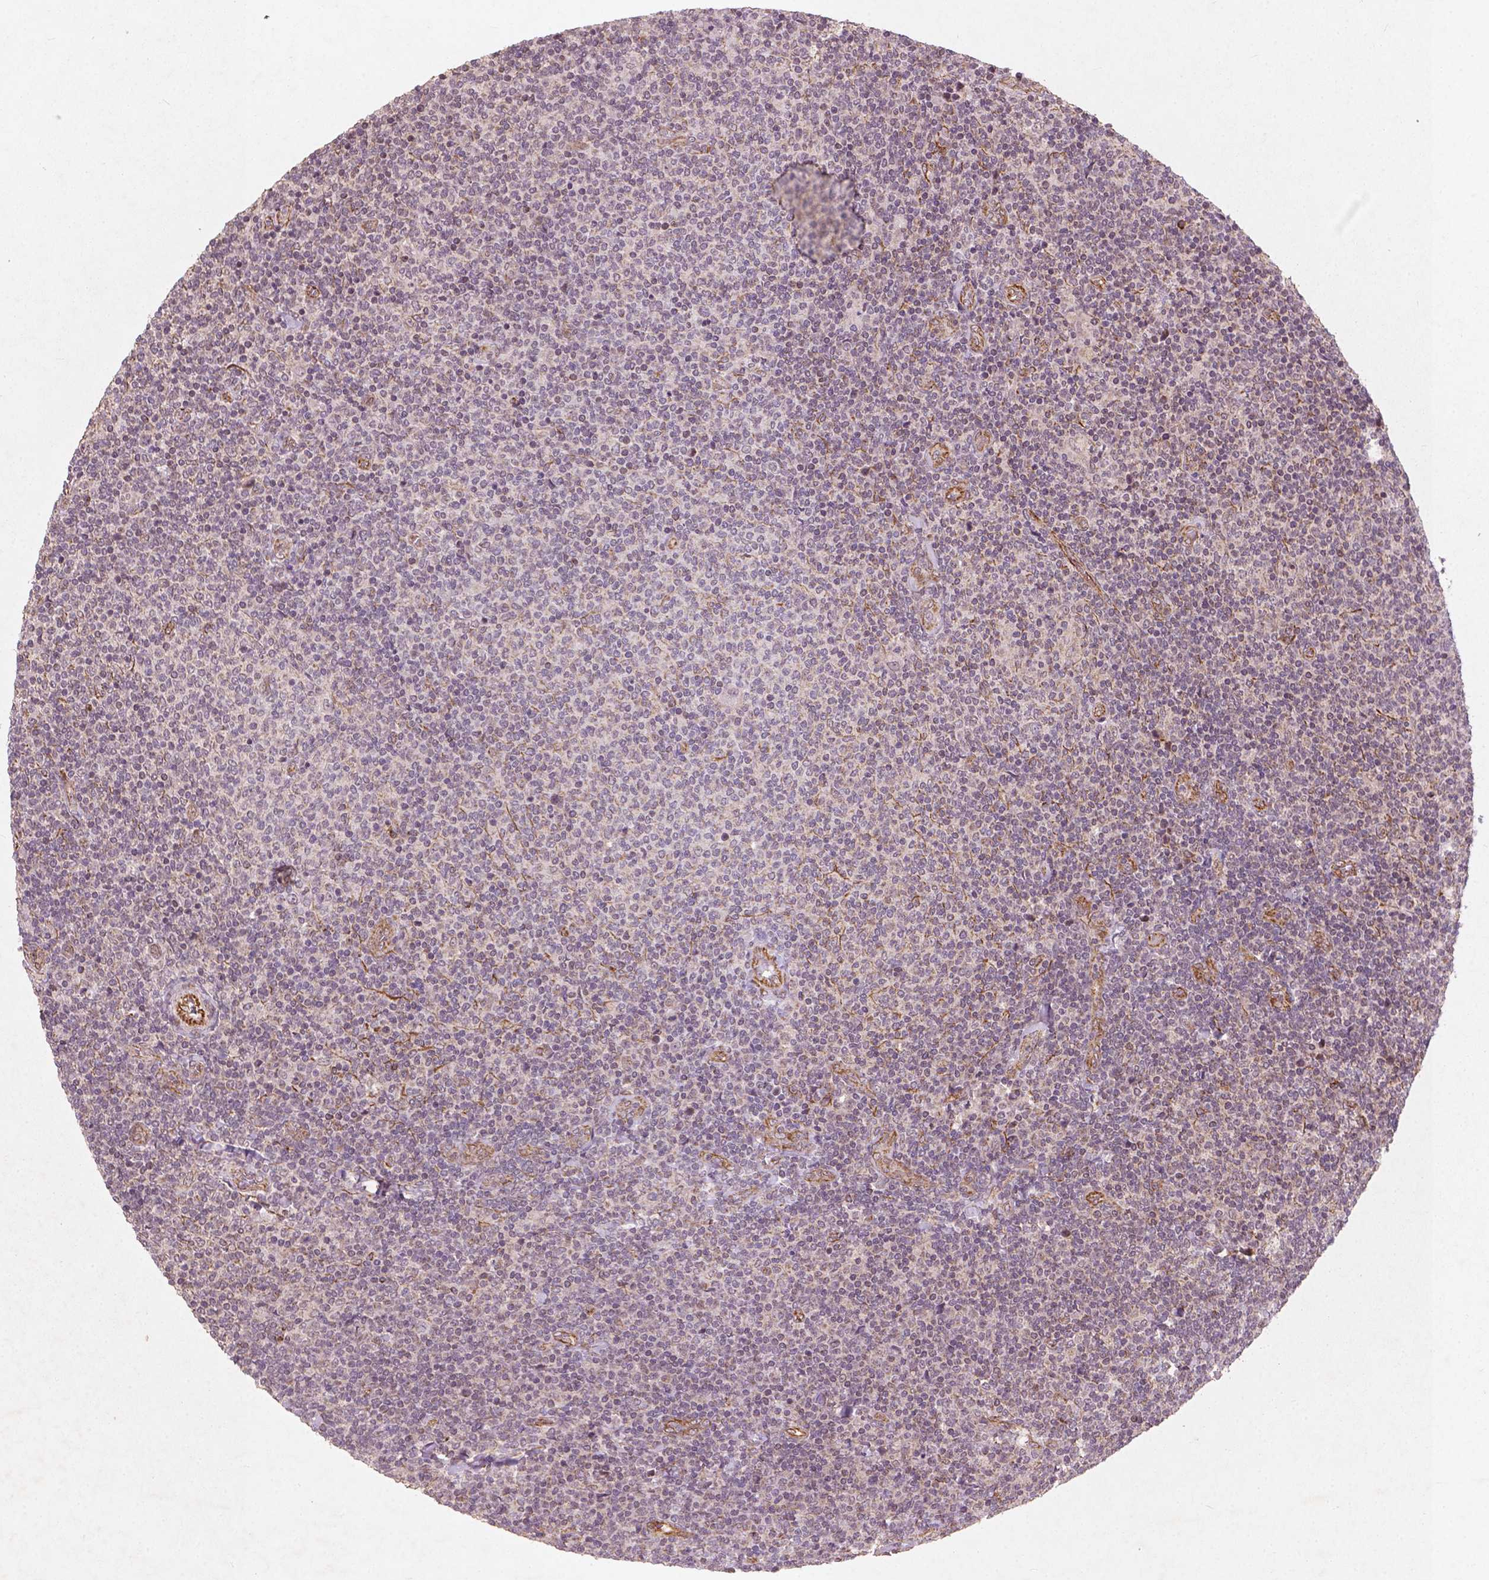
{"staining": {"intensity": "negative", "quantity": "none", "location": "none"}, "tissue": "lymphoma", "cell_type": "Tumor cells", "image_type": "cancer", "snomed": [{"axis": "morphology", "description": "Malignant lymphoma, non-Hodgkin's type, Low grade"}, {"axis": "topography", "description": "Lymph node"}], "caption": "Malignant lymphoma, non-Hodgkin's type (low-grade) stained for a protein using immunohistochemistry shows no positivity tumor cells.", "gene": "SMAD2", "patient": {"sex": "male", "age": 52}}